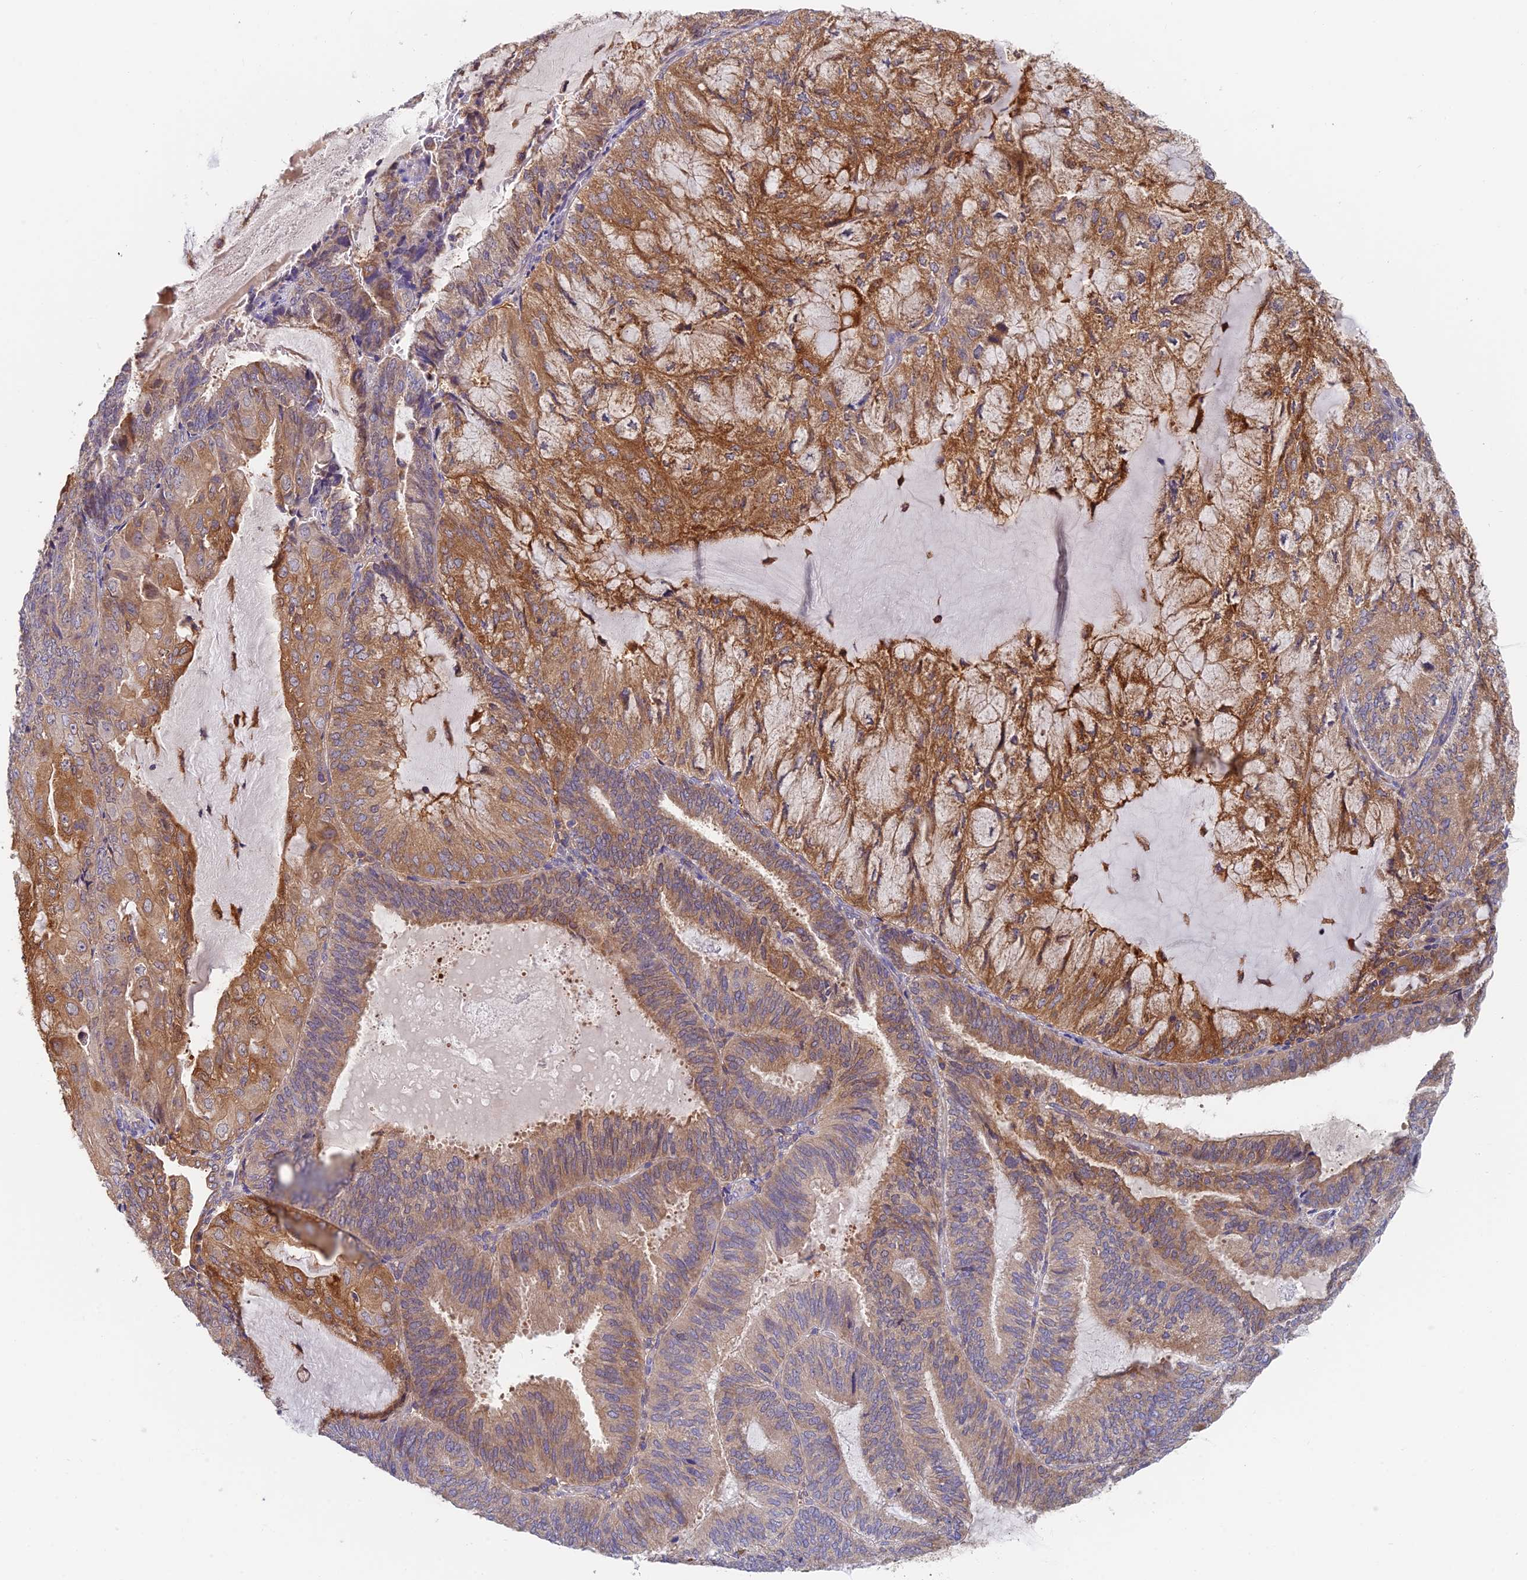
{"staining": {"intensity": "strong", "quantity": "25%-75%", "location": "cytoplasmic/membranous"}, "tissue": "endometrial cancer", "cell_type": "Tumor cells", "image_type": "cancer", "snomed": [{"axis": "morphology", "description": "Adenocarcinoma, NOS"}, {"axis": "topography", "description": "Endometrium"}], "caption": "Endometrial cancer (adenocarcinoma) tissue displays strong cytoplasmic/membranous expression in about 25%-75% of tumor cells, visualized by immunohistochemistry. The protein of interest is shown in brown color, while the nuclei are stained blue.", "gene": "IPO5", "patient": {"sex": "female", "age": 81}}